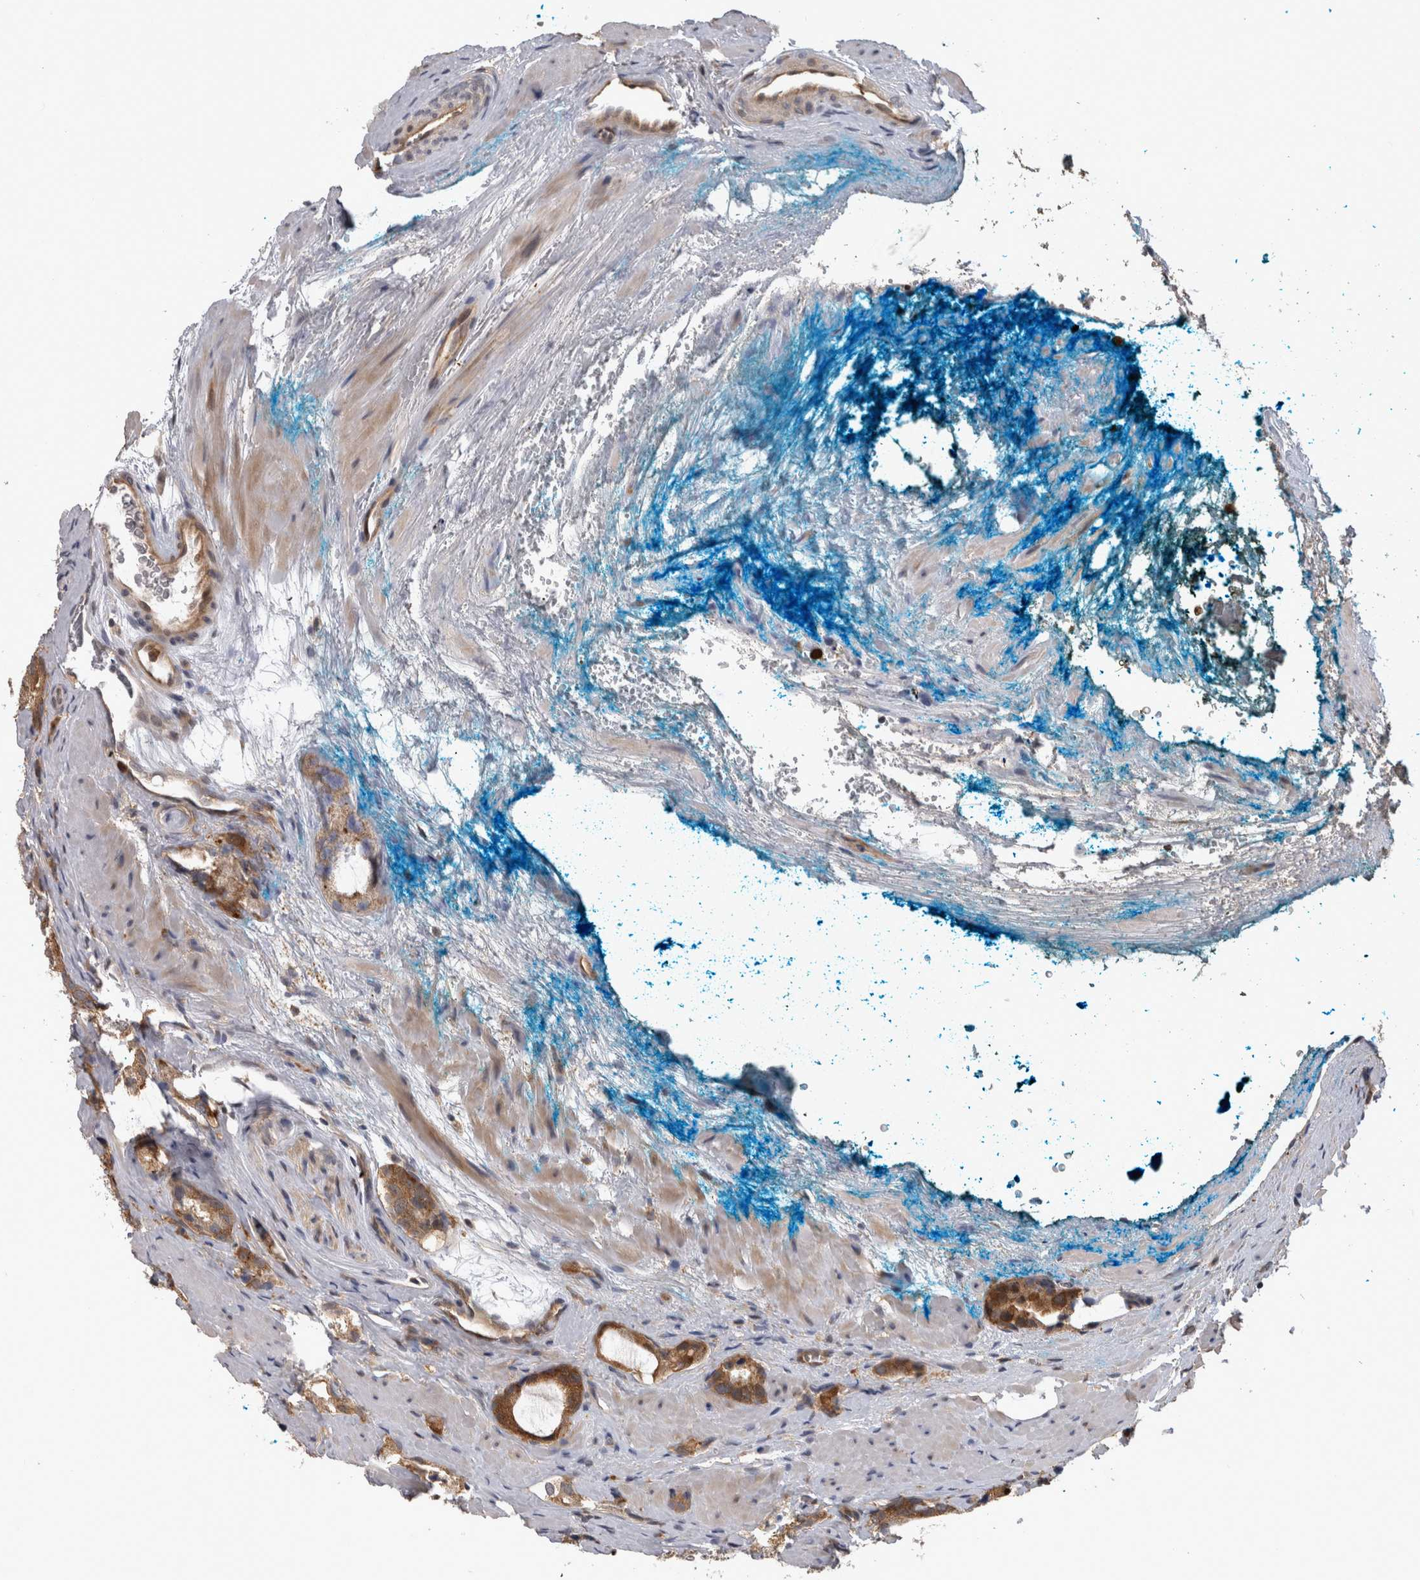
{"staining": {"intensity": "moderate", "quantity": ">75%", "location": "cytoplasmic/membranous"}, "tissue": "prostate cancer", "cell_type": "Tumor cells", "image_type": "cancer", "snomed": [{"axis": "morphology", "description": "Adenocarcinoma, High grade"}, {"axis": "topography", "description": "Prostate"}], "caption": "A micrograph showing moderate cytoplasmic/membranous expression in about >75% of tumor cells in prostate cancer, as visualized by brown immunohistochemical staining.", "gene": "USH1G", "patient": {"sex": "male", "age": 63}}